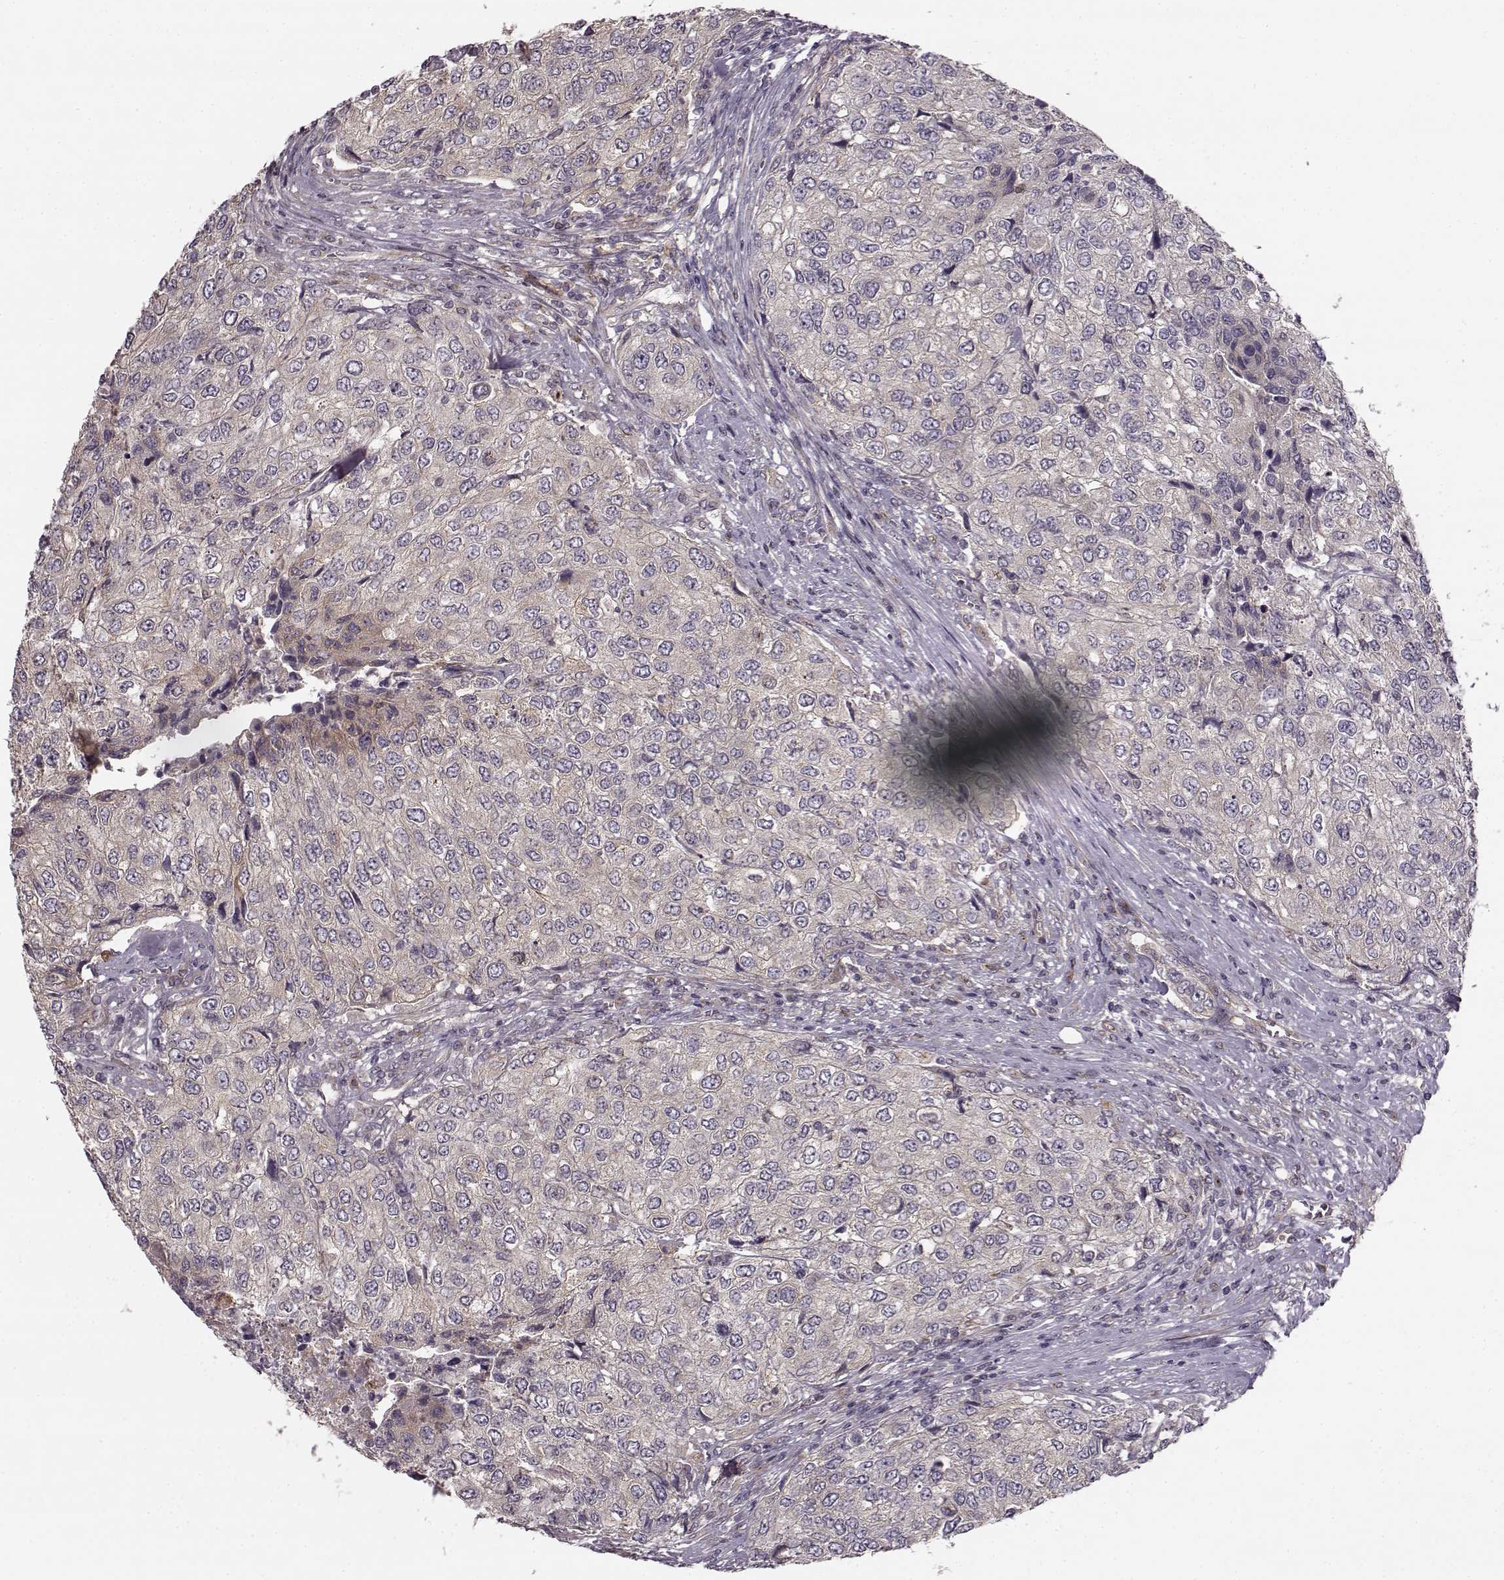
{"staining": {"intensity": "weak", "quantity": ">75%", "location": "cytoplasmic/membranous"}, "tissue": "urothelial cancer", "cell_type": "Tumor cells", "image_type": "cancer", "snomed": [{"axis": "morphology", "description": "Urothelial carcinoma, High grade"}, {"axis": "topography", "description": "Urinary bladder"}], "caption": "This is an image of immunohistochemistry staining of urothelial carcinoma (high-grade), which shows weak positivity in the cytoplasmic/membranous of tumor cells.", "gene": "MTR", "patient": {"sex": "female", "age": 78}}